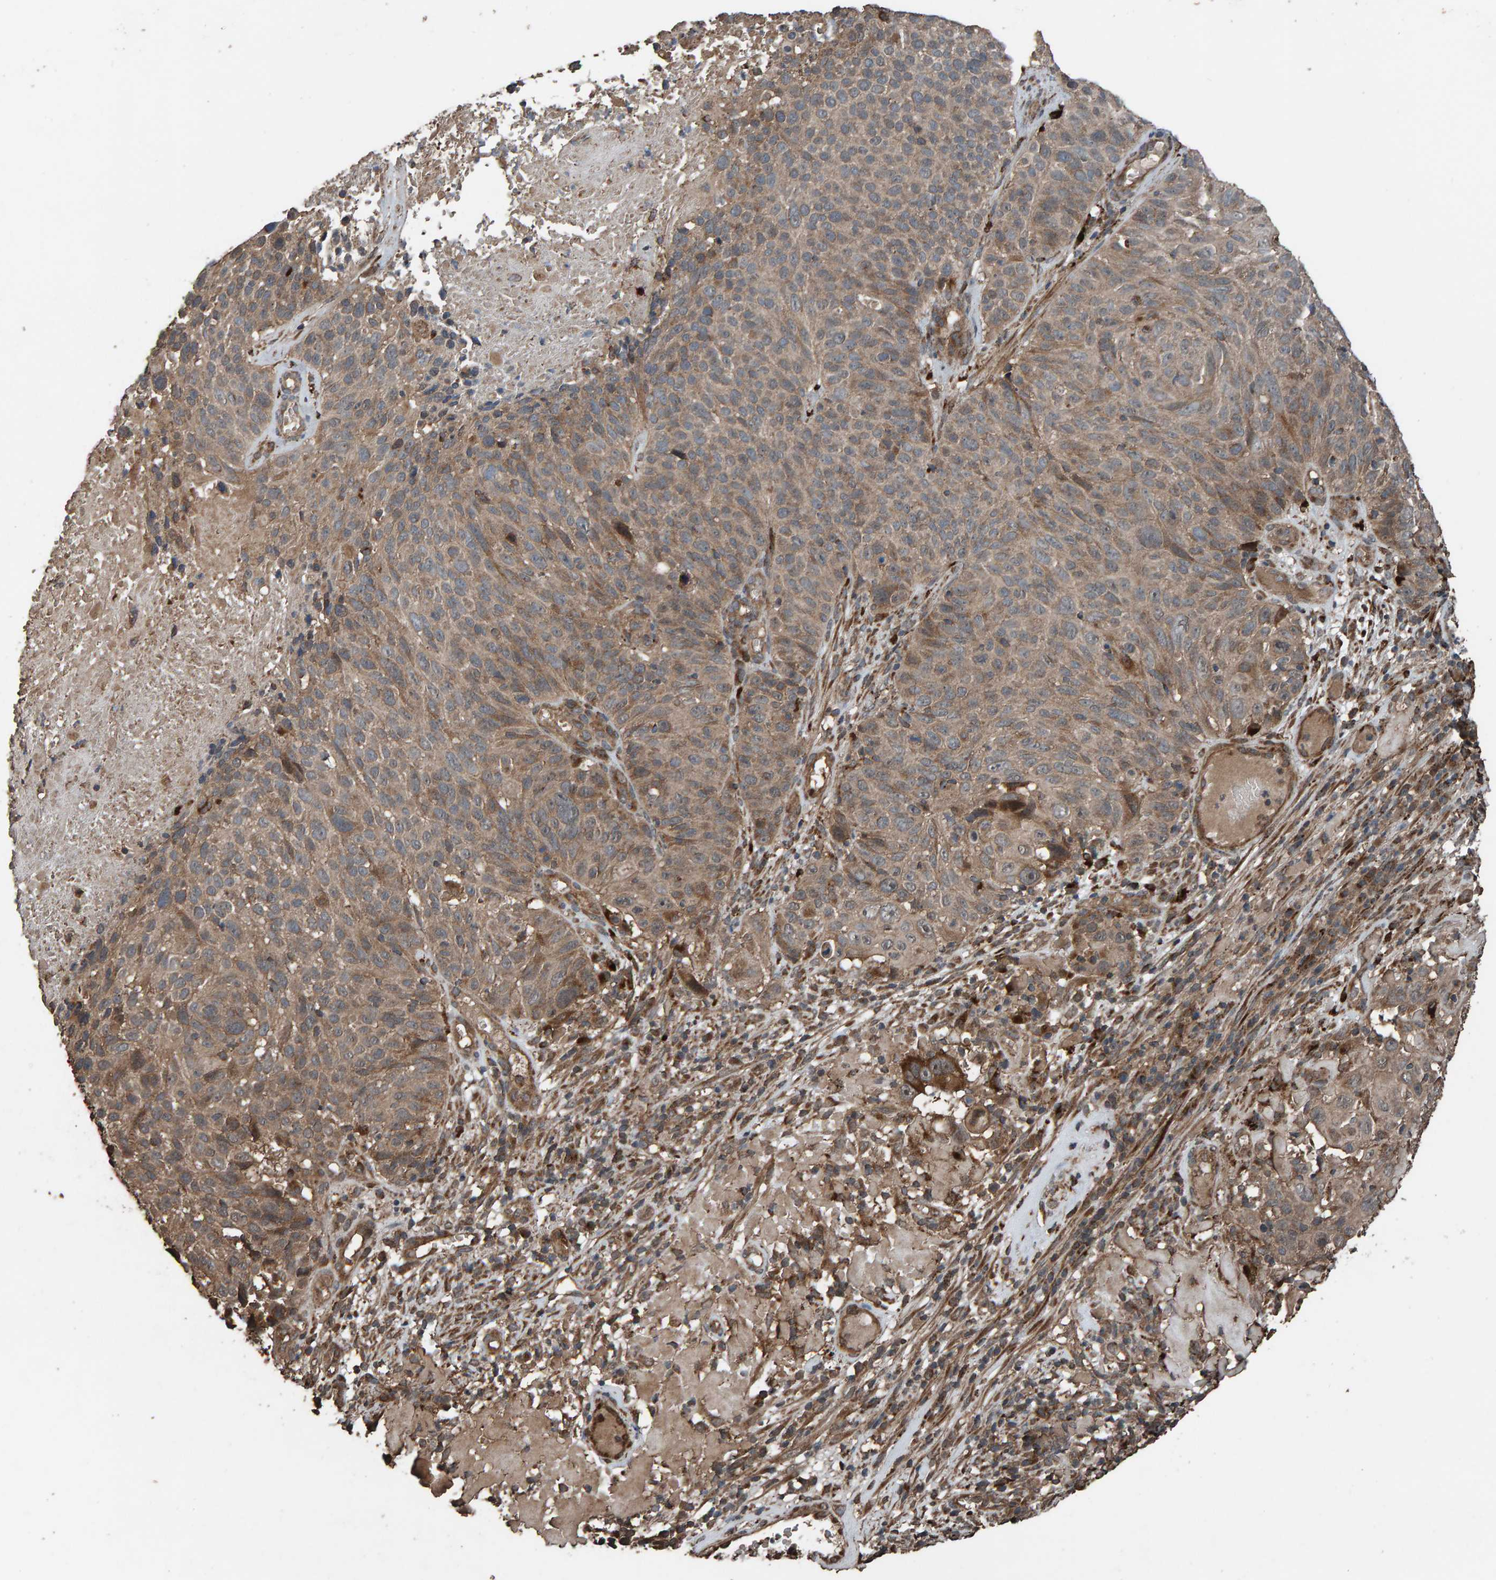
{"staining": {"intensity": "moderate", "quantity": ">75%", "location": "cytoplasmic/membranous"}, "tissue": "cervical cancer", "cell_type": "Tumor cells", "image_type": "cancer", "snomed": [{"axis": "morphology", "description": "Squamous cell carcinoma, NOS"}, {"axis": "topography", "description": "Cervix"}], "caption": "Moderate cytoplasmic/membranous protein expression is appreciated in about >75% of tumor cells in squamous cell carcinoma (cervical).", "gene": "DUS1L", "patient": {"sex": "female", "age": 74}}